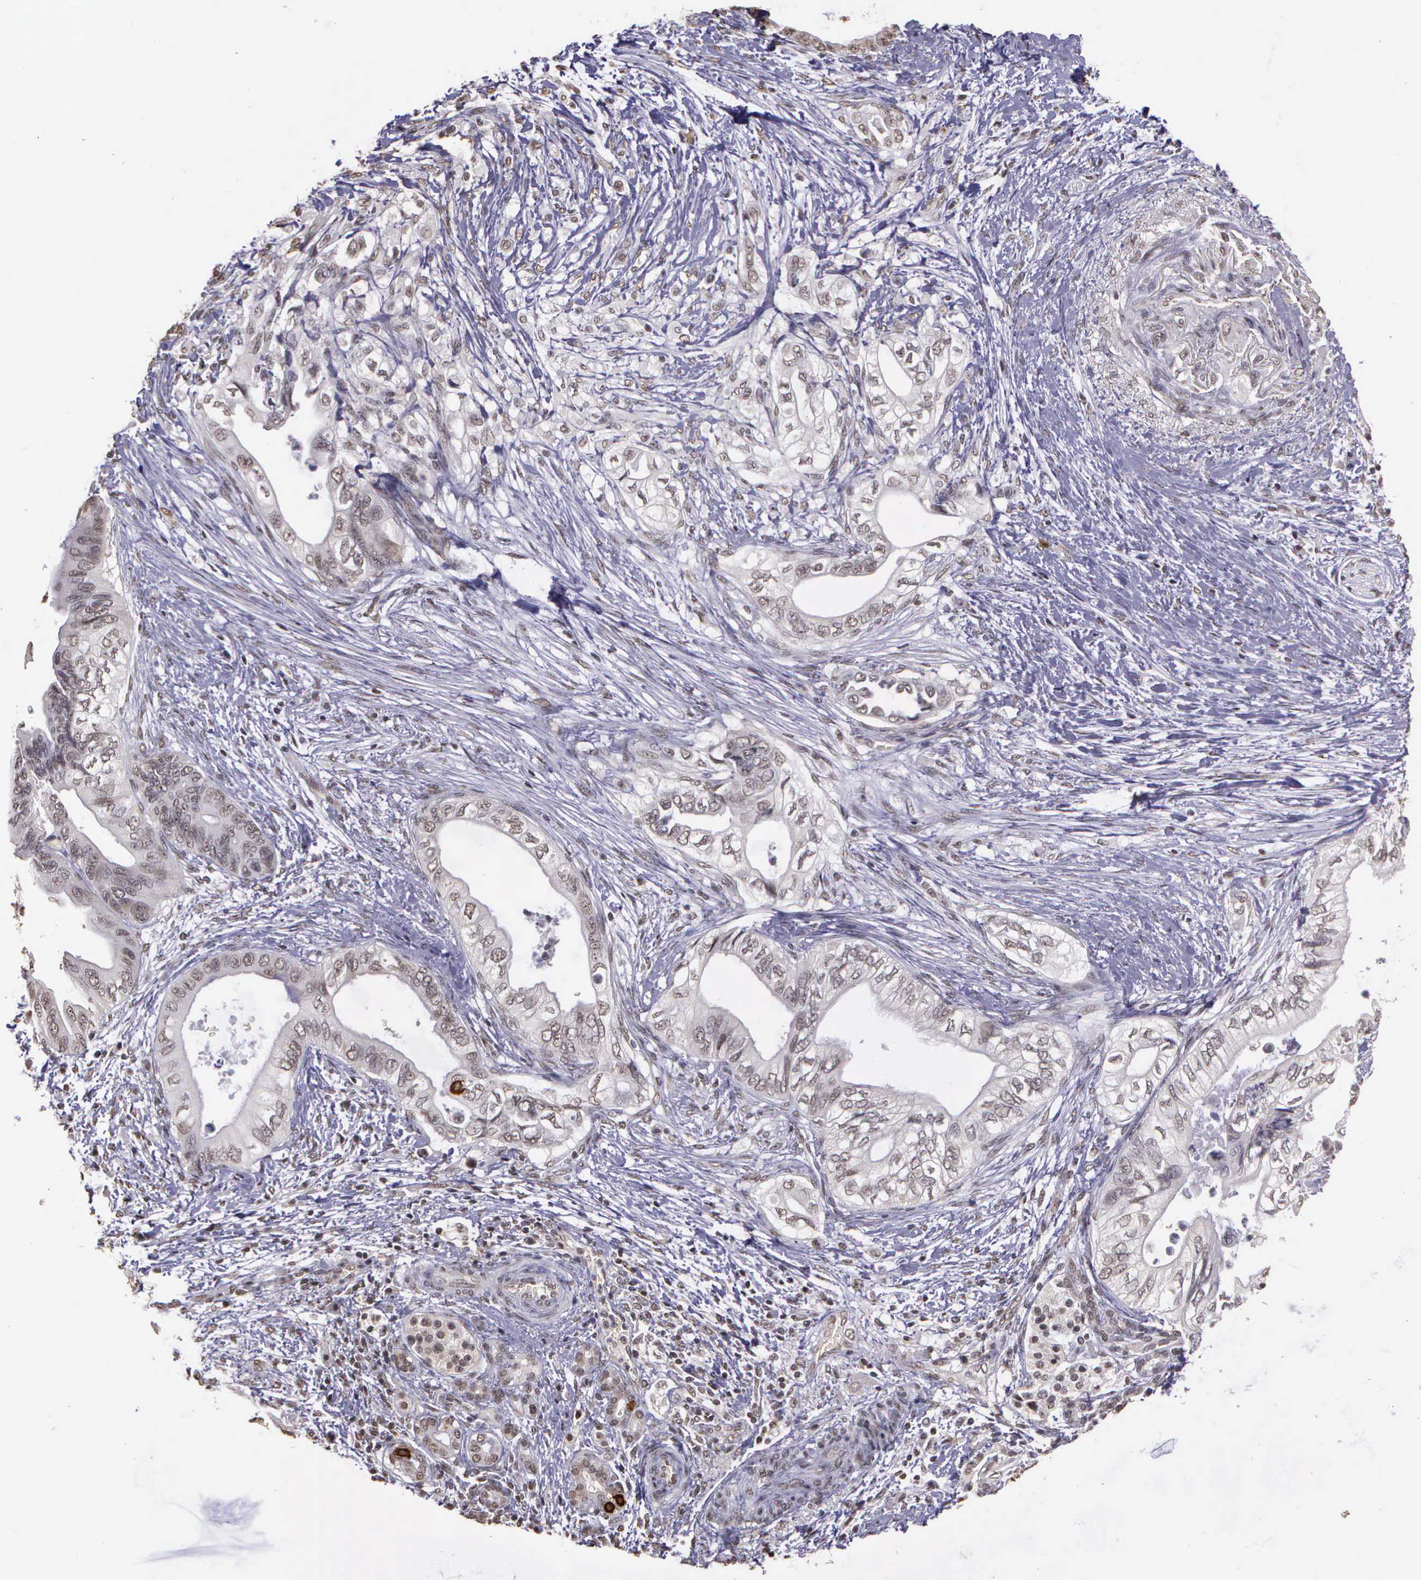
{"staining": {"intensity": "negative", "quantity": "none", "location": "none"}, "tissue": "pancreatic cancer", "cell_type": "Tumor cells", "image_type": "cancer", "snomed": [{"axis": "morphology", "description": "Adenocarcinoma, NOS"}, {"axis": "topography", "description": "Pancreas"}], "caption": "A high-resolution image shows immunohistochemistry staining of adenocarcinoma (pancreatic), which displays no significant expression in tumor cells. (DAB (3,3'-diaminobenzidine) immunohistochemistry (IHC) visualized using brightfield microscopy, high magnification).", "gene": "ARMCX5", "patient": {"sex": "female", "age": 66}}